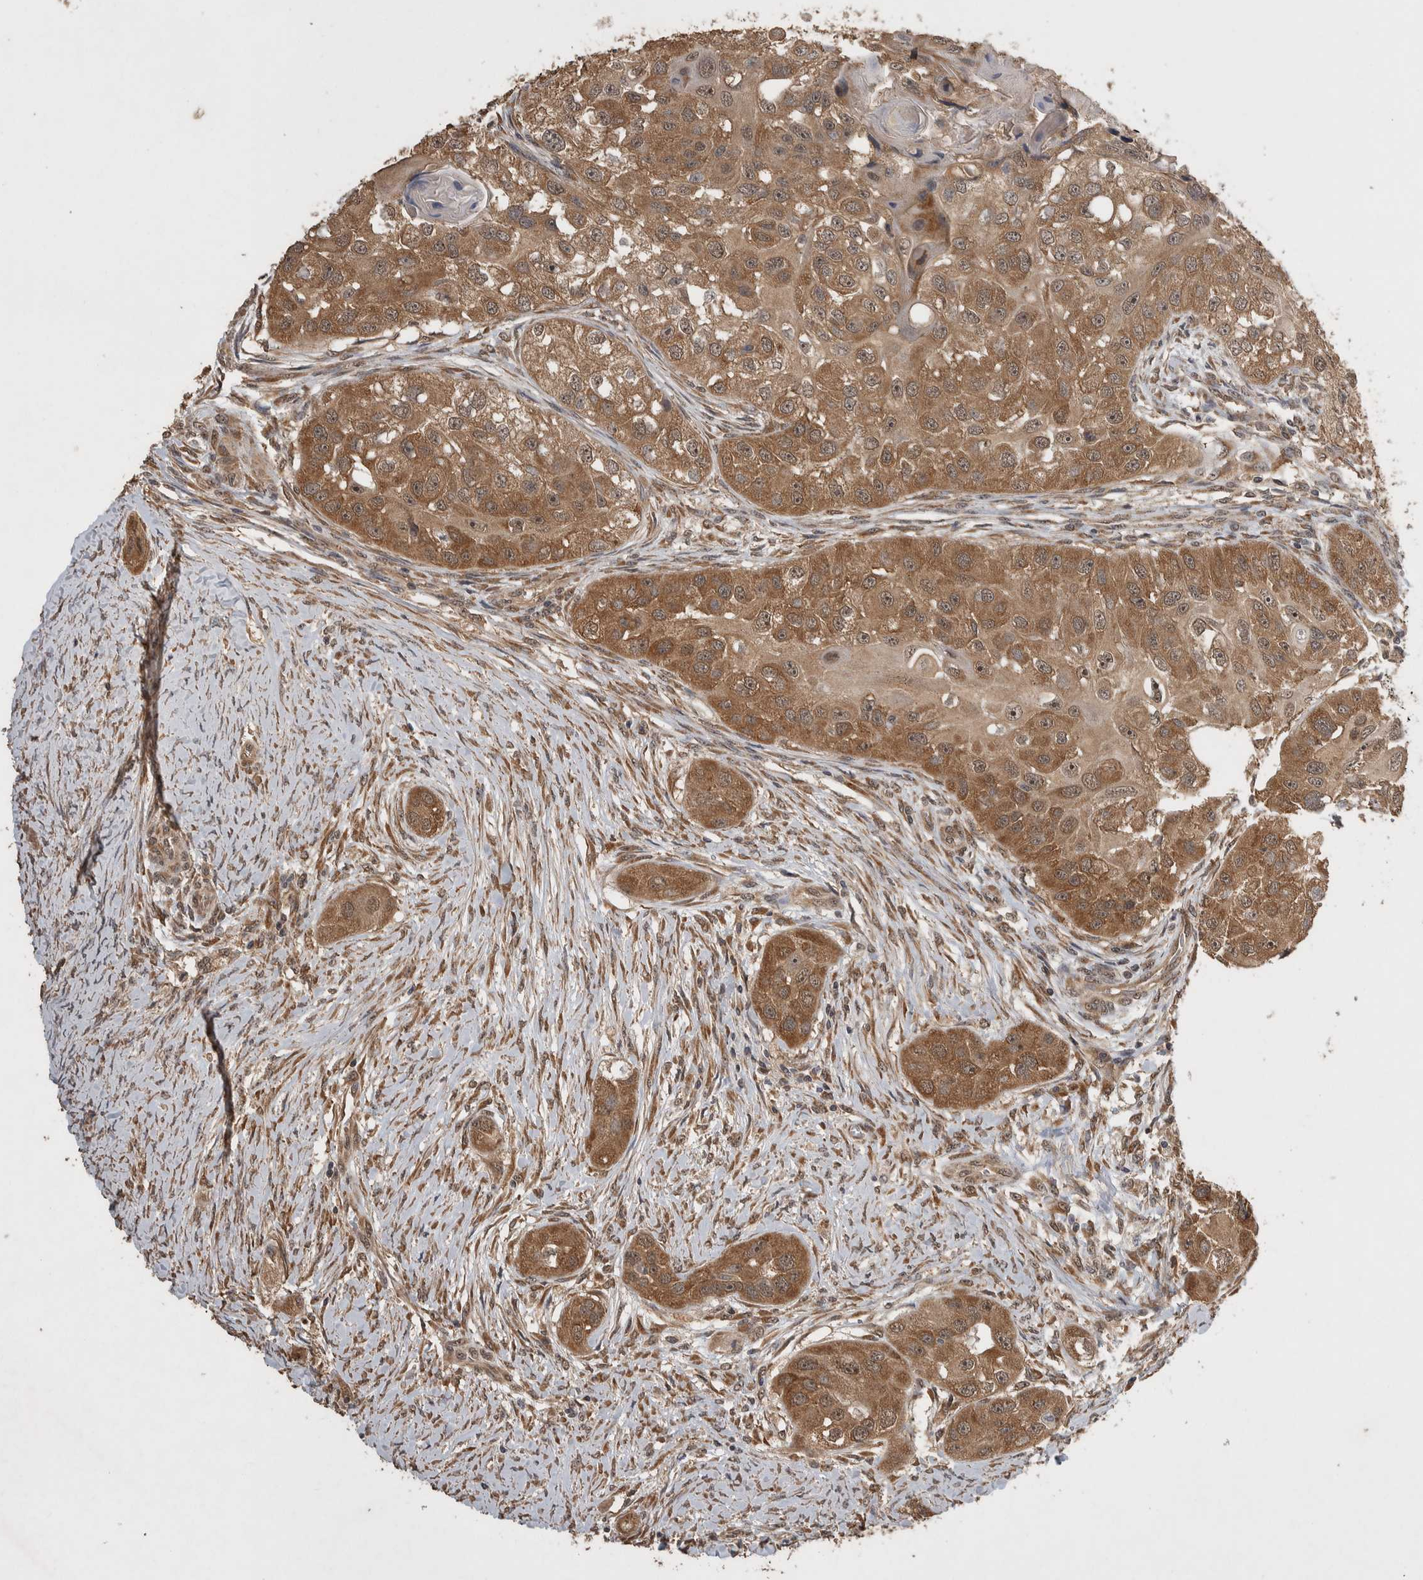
{"staining": {"intensity": "moderate", "quantity": ">75%", "location": "cytoplasmic/membranous,nuclear"}, "tissue": "head and neck cancer", "cell_type": "Tumor cells", "image_type": "cancer", "snomed": [{"axis": "morphology", "description": "Normal tissue, NOS"}, {"axis": "morphology", "description": "Squamous cell carcinoma, NOS"}, {"axis": "topography", "description": "Skeletal muscle"}, {"axis": "topography", "description": "Head-Neck"}], "caption": "High-magnification brightfield microscopy of head and neck cancer stained with DAB (brown) and counterstained with hematoxylin (blue). tumor cells exhibit moderate cytoplasmic/membranous and nuclear positivity is present in approximately>75% of cells.", "gene": "DVL2", "patient": {"sex": "male", "age": 51}}